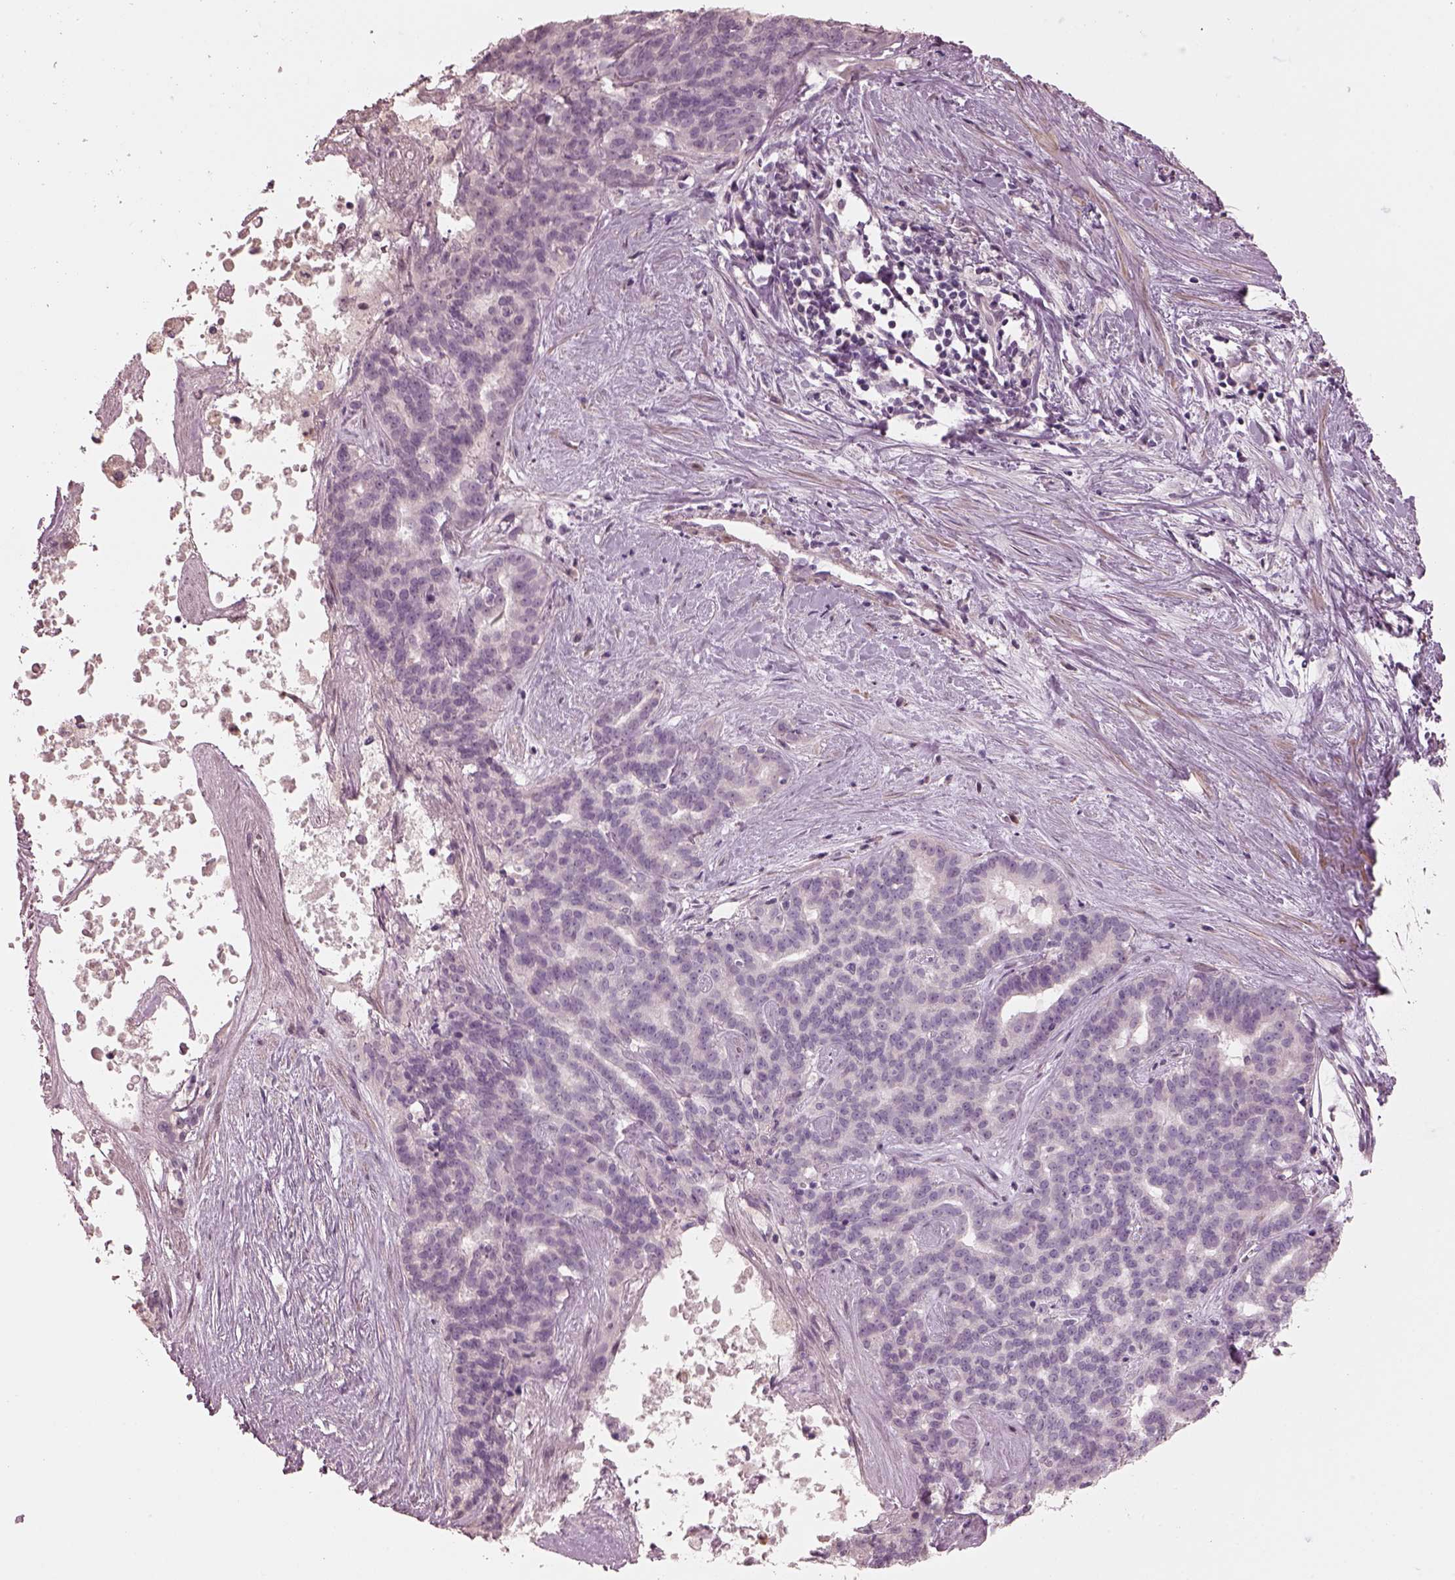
{"staining": {"intensity": "negative", "quantity": "none", "location": "none"}, "tissue": "liver cancer", "cell_type": "Tumor cells", "image_type": "cancer", "snomed": [{"axis": "morphology", "description": "Cholangiocarcinoma"}, {"axis": "topography", "description": "Liver"}], "caption": "Tumor cells show no significant staining in liver cancer (cholangiocarcinoma).", "gene": "OPTC", "patient": {"sex": "female", "age": 47}}